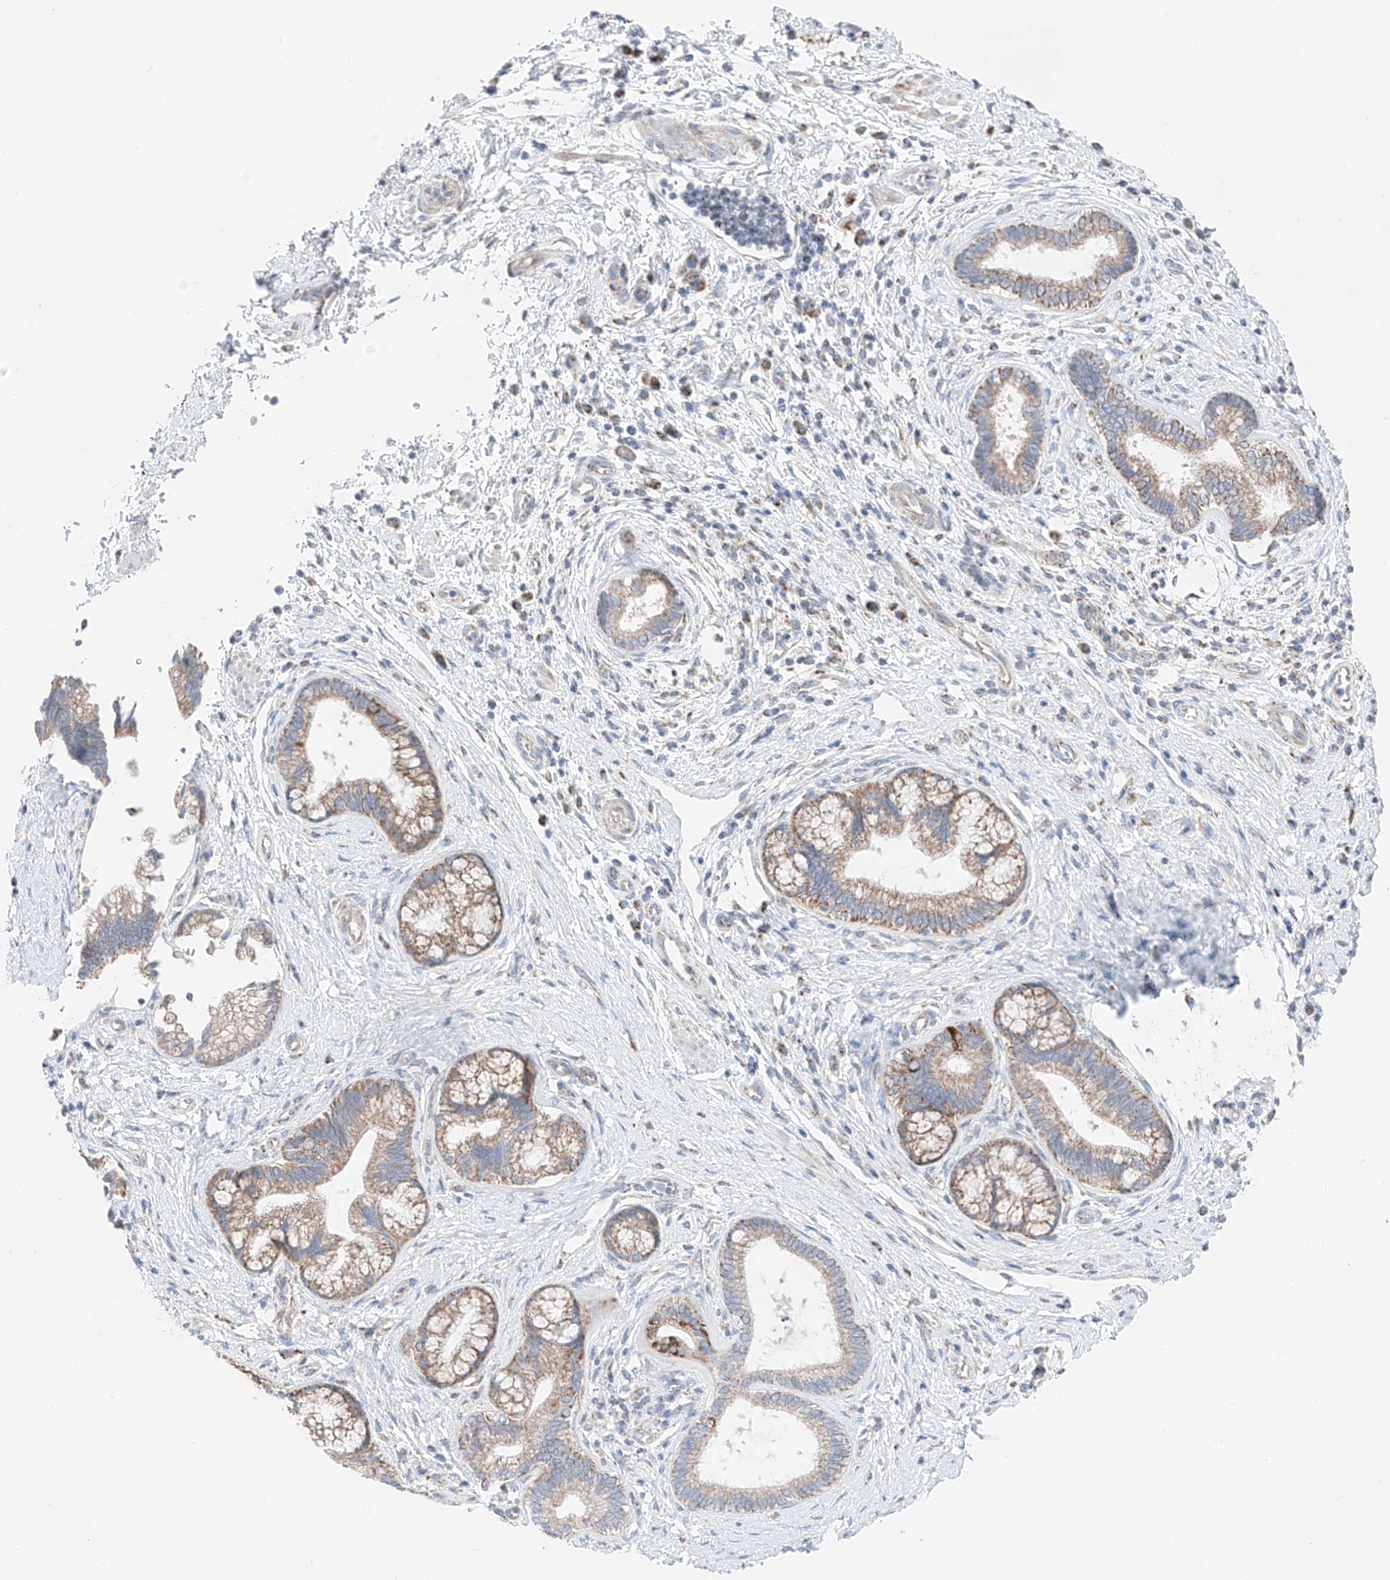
{"staining": {"intensity": "moderate", "quantity": "<25%", "location": "cytoplasmic/membranous"}, "tissue": "pancreatic cancer", "cell_type": "Tumor cells", "image_type": "cancer", "snomed": [{"axis": "morphology", "description": "Adenocarcinoma, NOS"}, {"axis": "topography", "description": "Pancreas"}], "caption": "IHC staining of adenocarcinoma (pancreatic), which demonstrates low levels of moderate cytoplasmic/membranous positivity in approximately <25% of tumor cells indicating moderate cytoplasmic/membranous protein positivity. The staining was performed using DAB (brown) for protein detection and nuclei were counterstained in hematoxylin (blue).", "gene": "MRAP", "patient": {"sex": "female", "age": 73}}